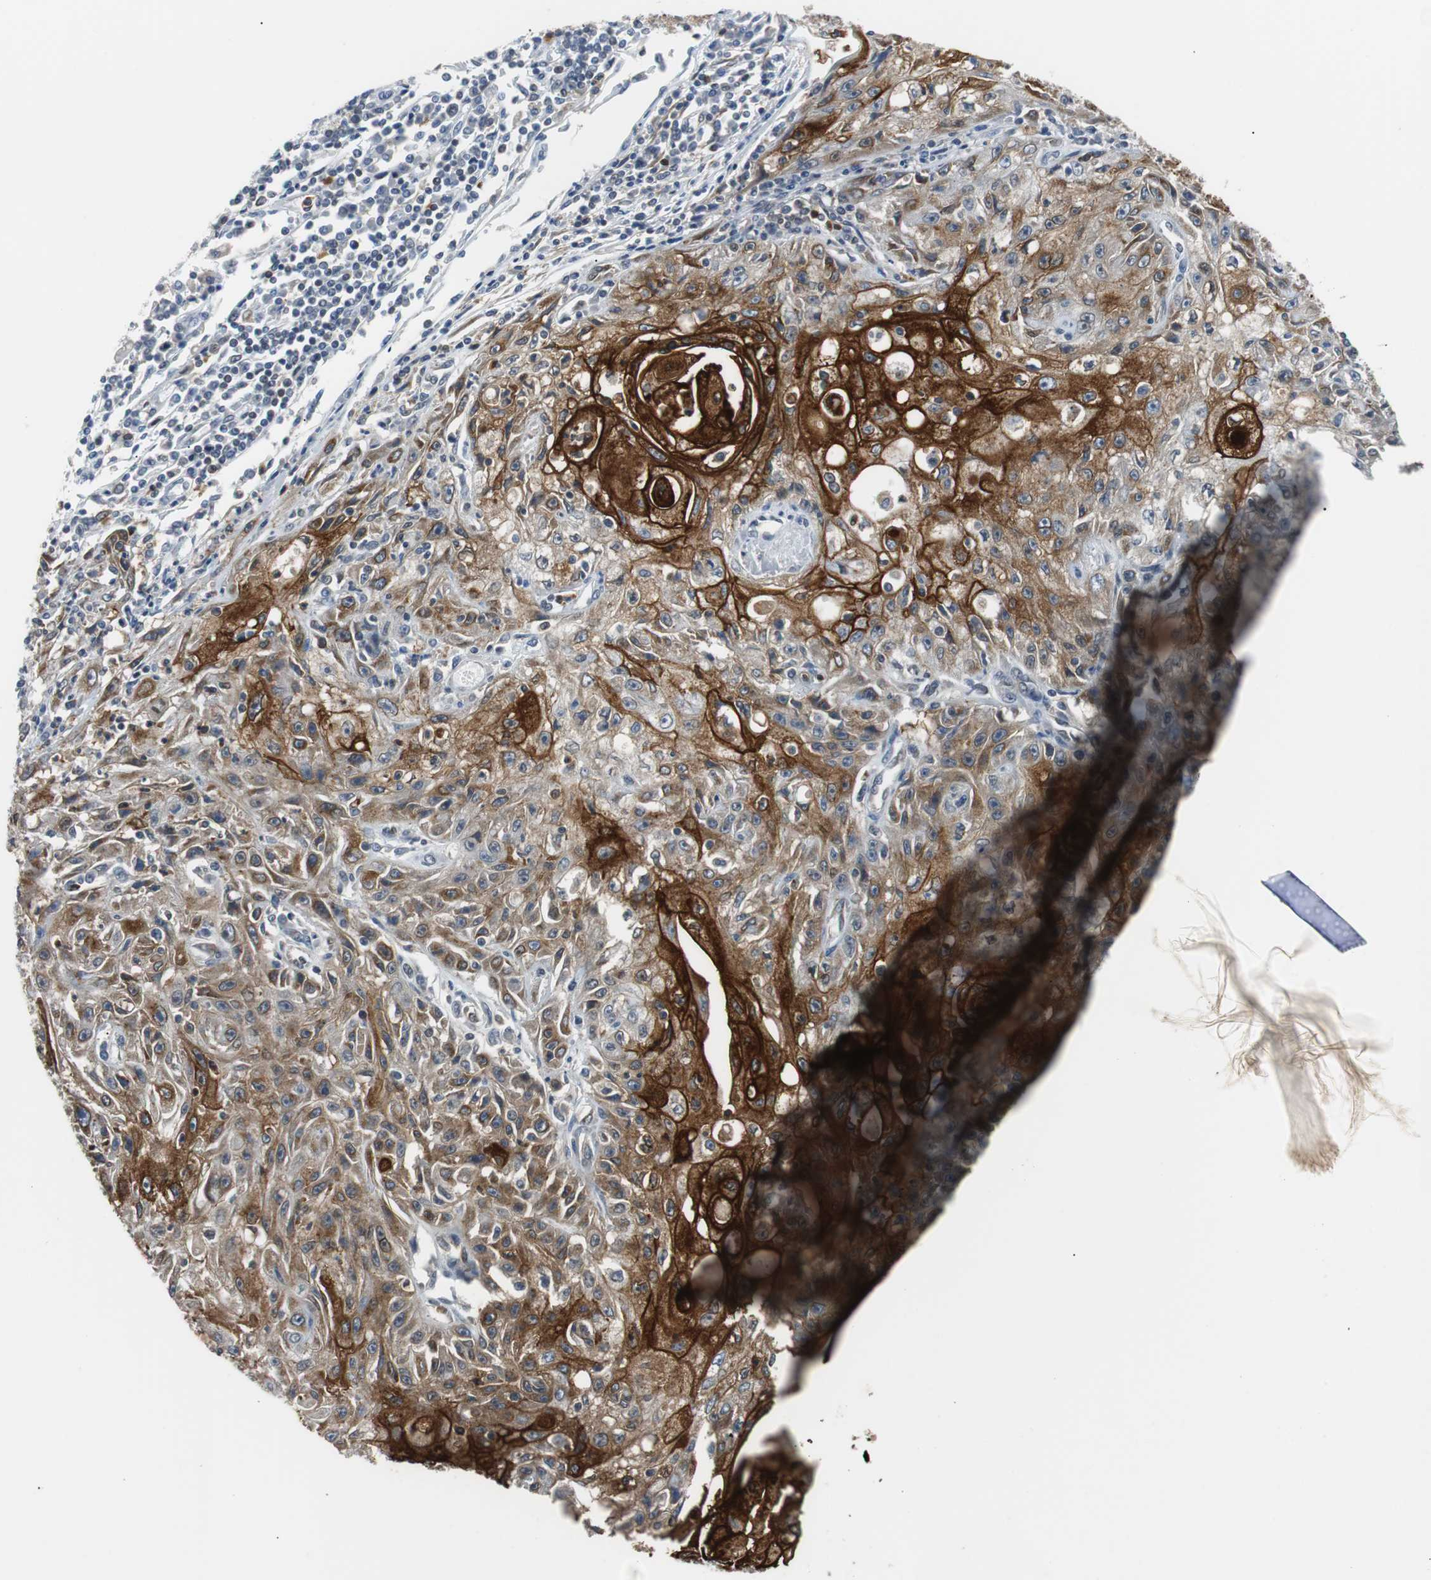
{"staining": {"intensity": "strong", "quantity": "25%-75%", "location": "cytoplasmic/membranous,nuclear"}, "tissue": "skin cancer", "cell_type": "Tumor cells", "image_type": "cancer", "snomed": [{"axis": "morphology", "description": "Squamous cell carcinoma, NOS"}, {"axis": "topography", "description": "Skin"}], "caption": "High-power microscopy captured an immunohistochemistry (IHC) micrograph of skin cancer, revealing strong cytoplasmic/membranous and nuclear positivity in about 25%-75% of tumor cells.", "gene": "SIRT1", "patient": {"sex": "male", "age": 75}}